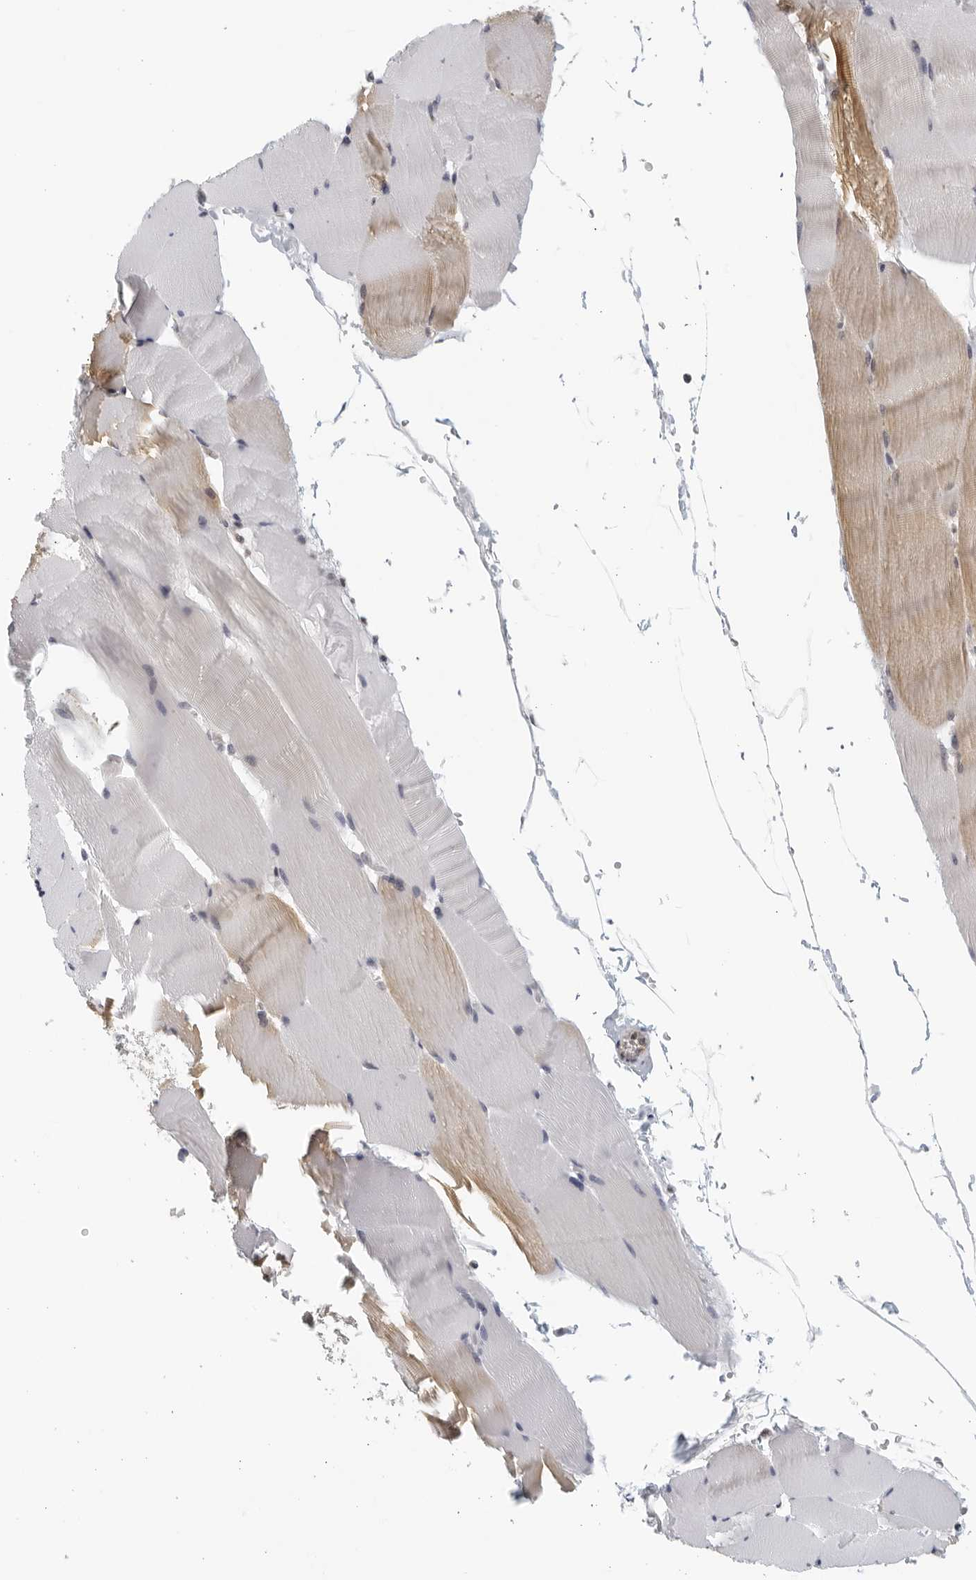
{"staining": {"intensity": "weak", "quantity": "25%-75%", "location": "cytoplasmic/membranous"}, "tissue": "skeletal muscle", "cell_type": "Myocytes", "image_type": "normal", "snomed": [{"axis": "morphology", "description": "Normal tissue, NOS"}, {"axis": "topography", "description": "Skeletal muscle"}], "caption": "Benign skeletal muscle demonstrates weak cytoplasmic/membranous staining in approximately 25%-75% of myocytes, visualized by immunohistochemistry. The staining was performed using DAB (3,3'-diaminobenzidine), with brown indicating positive protein expression. Nuclei are stained blue with hematoxylin.", "gene": "SERTAD4", "patient": {"sex": "male", "age": 62}}